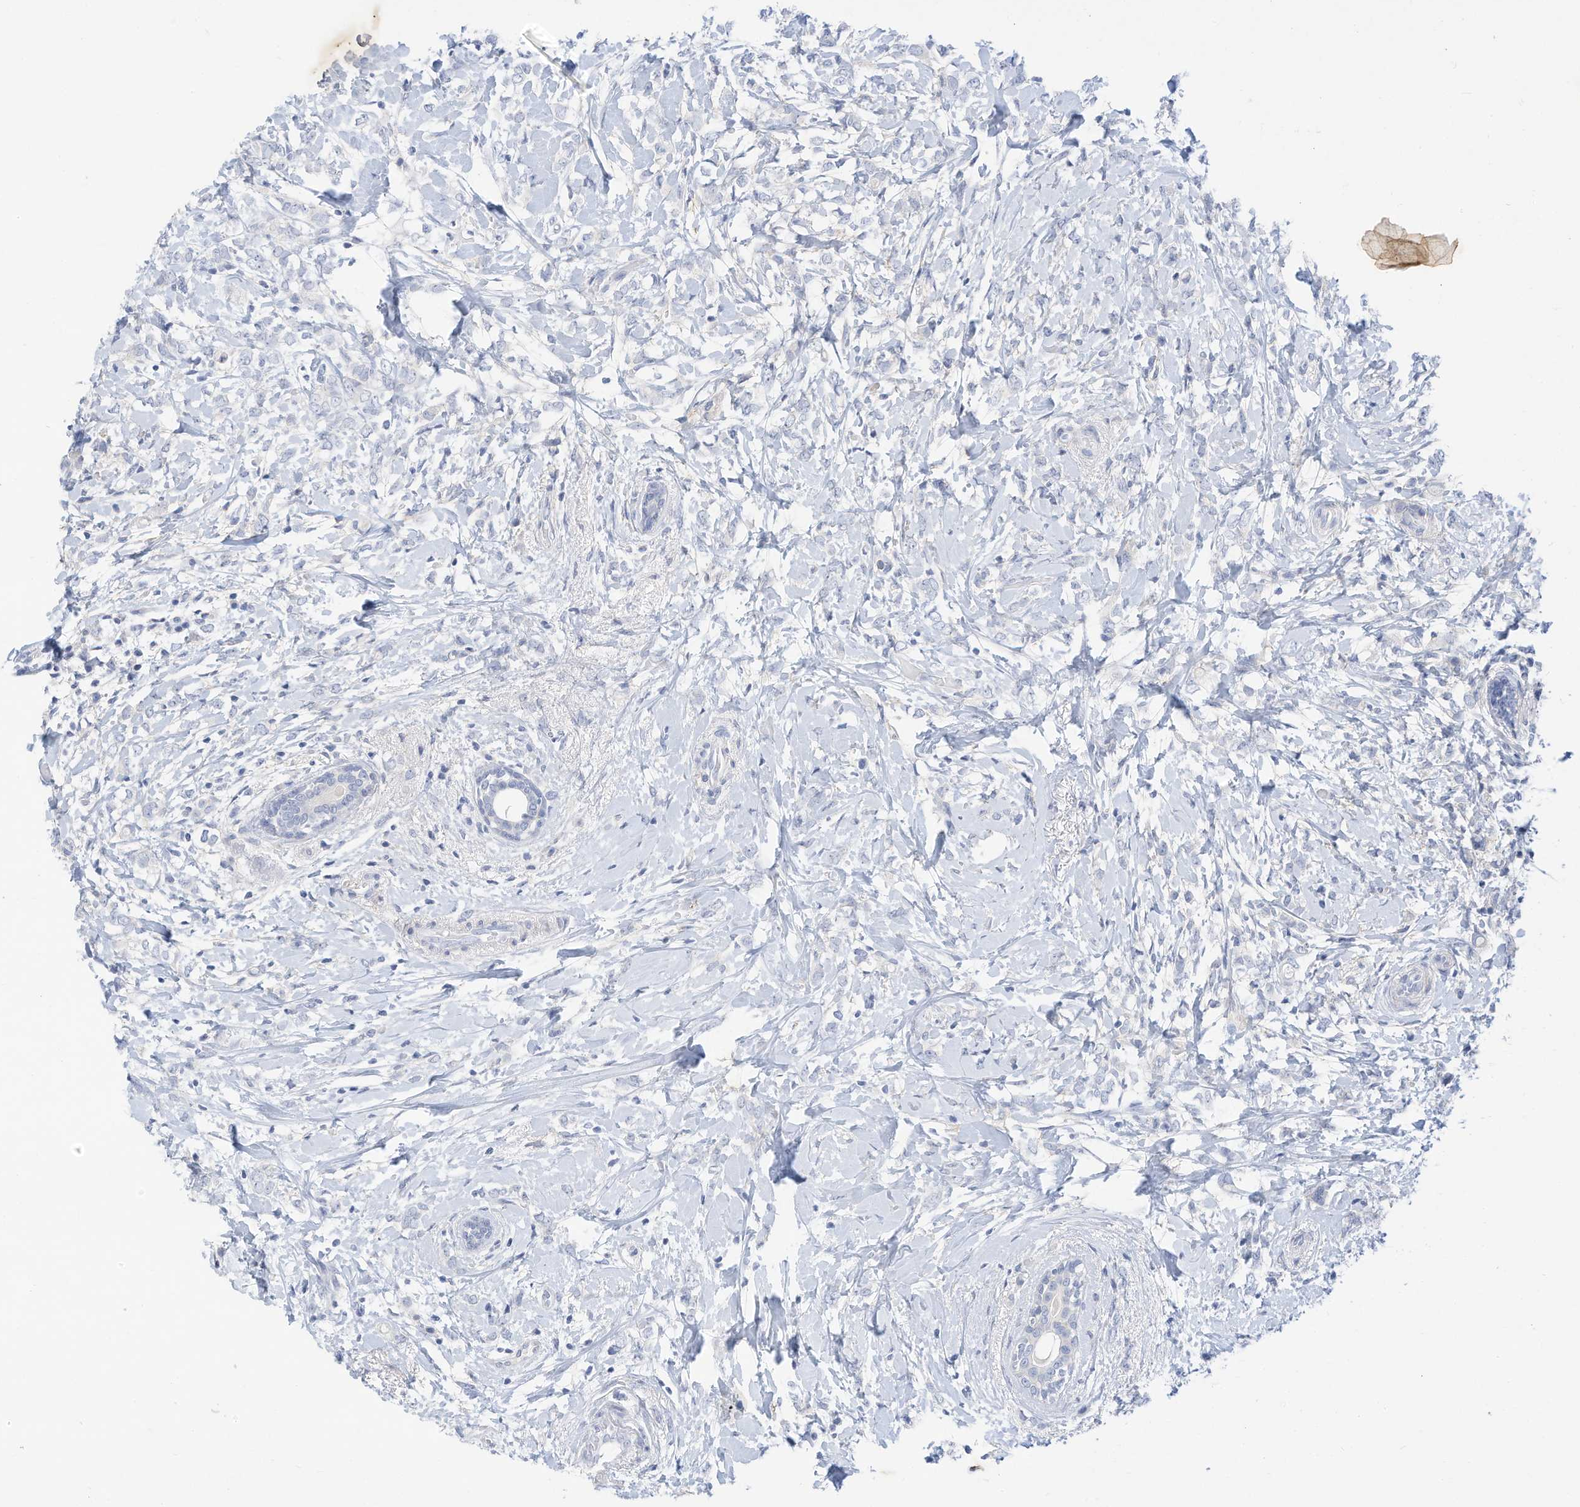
{"staining": {"intensity": "negative", "quantity": "none", "location": "none"}, "tissue": "breast cancer", "cell_type": "Tumor cells", "image_type": "cancer", "snomed": [{"axis": "morphology", "description": "Normal tissue, NOS"}, {"axis": "morphology", "description": "Lobular carcinoma"}, {"axis": "topography", "description": "Breast"}], "caption": "Tumor cells show no significant protein staining in breast cancer.", "gene": "SPOCD1", "patient": {"sex": "female", "age": 47}}